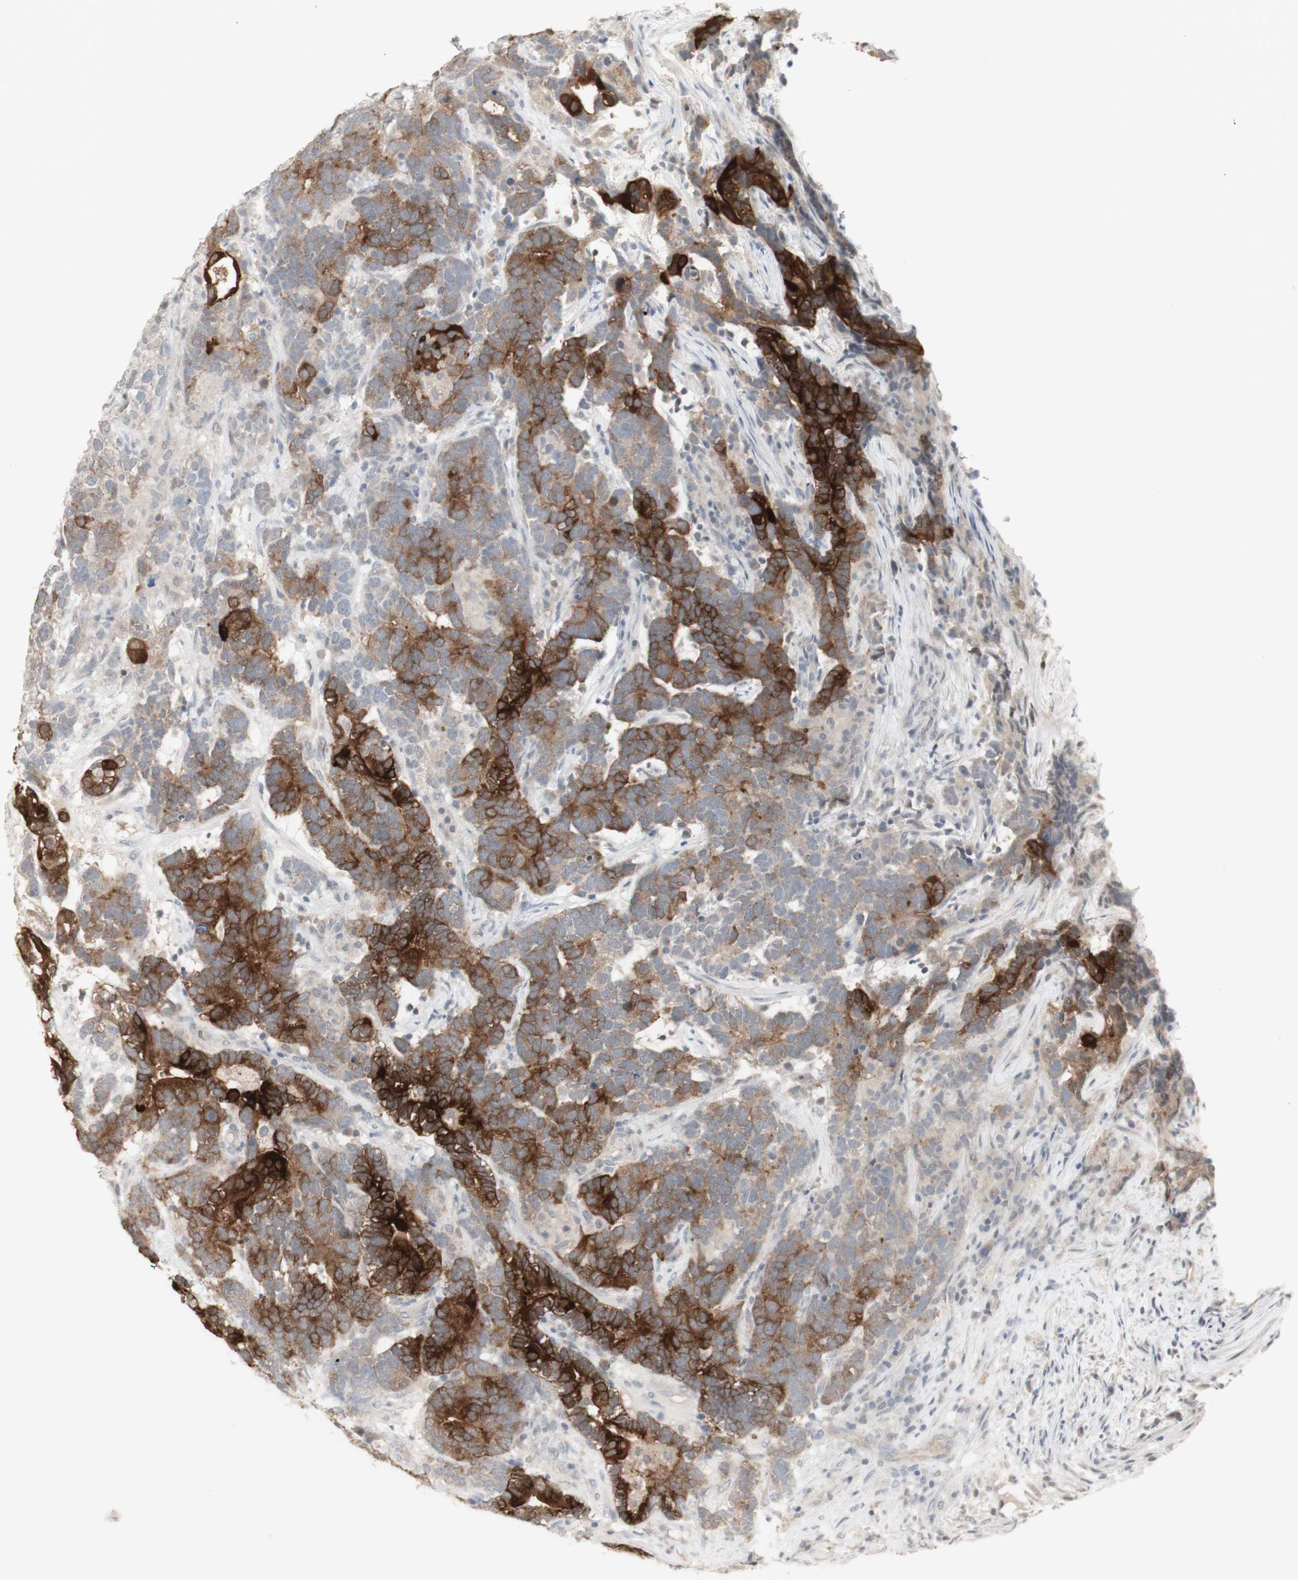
{"staining": {"intensity": "strong", "quantity": "25%-75%", "location": "cytoplasmic/membranous"}, "tissue": "testis cancer", "cell_type": "Tumor cells", "image_type": "cancer", "snomed": [{"axis": "morphology", "description": "Carcinoma, Embryonal, NOS"}, {"axis": "topography", "description": "Testis"}], "caption": "Immunohistochemical staining of testis cancer (embryonal carcinoma) exhibits high levels of strong cytoplasmic/membranous positivity in about 25%-75% of tumor cells.", "gene": "C1orf116", "patient": {"sex": "male", "age": 26}}